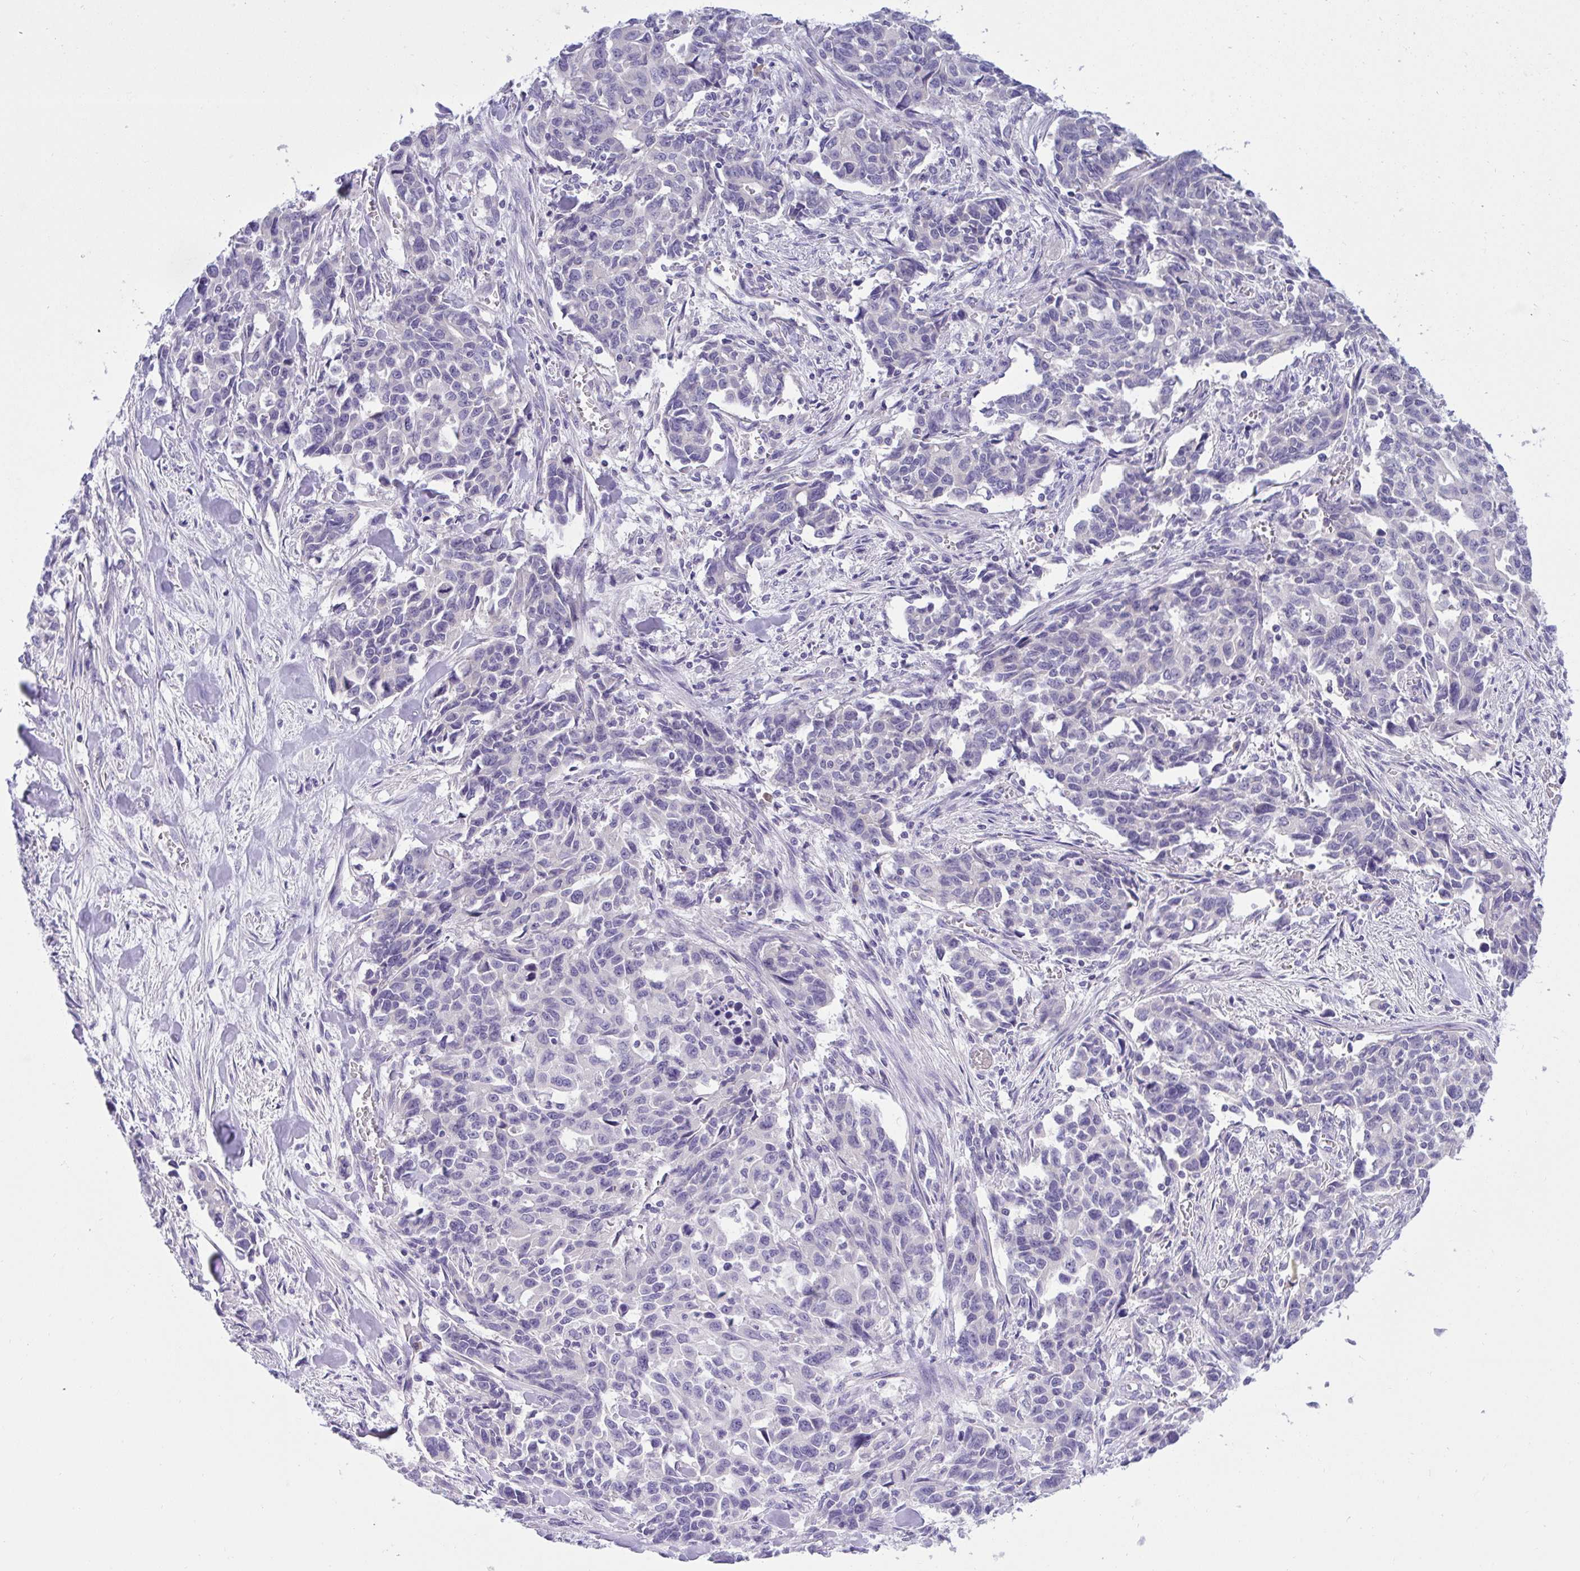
{"staining": {"intensity": "negative", "quantity": "none", "location": "none"}, "tissue": "stomach cancer", "cell_type": "Tumor cells", "image_type": "cancer", "snomed": [{"axis": "morphology", "description": "Adenocarcinoma, NOS"}, {"axis": "topography", "description": "Stomach, upper"}], "caption": "Stomach cancer stained for a protein using immunohistochemistry demonstrates no staining tumor cells.", "gene": "TMEM41A", "patient": {"sex": "male", "age": 85}}